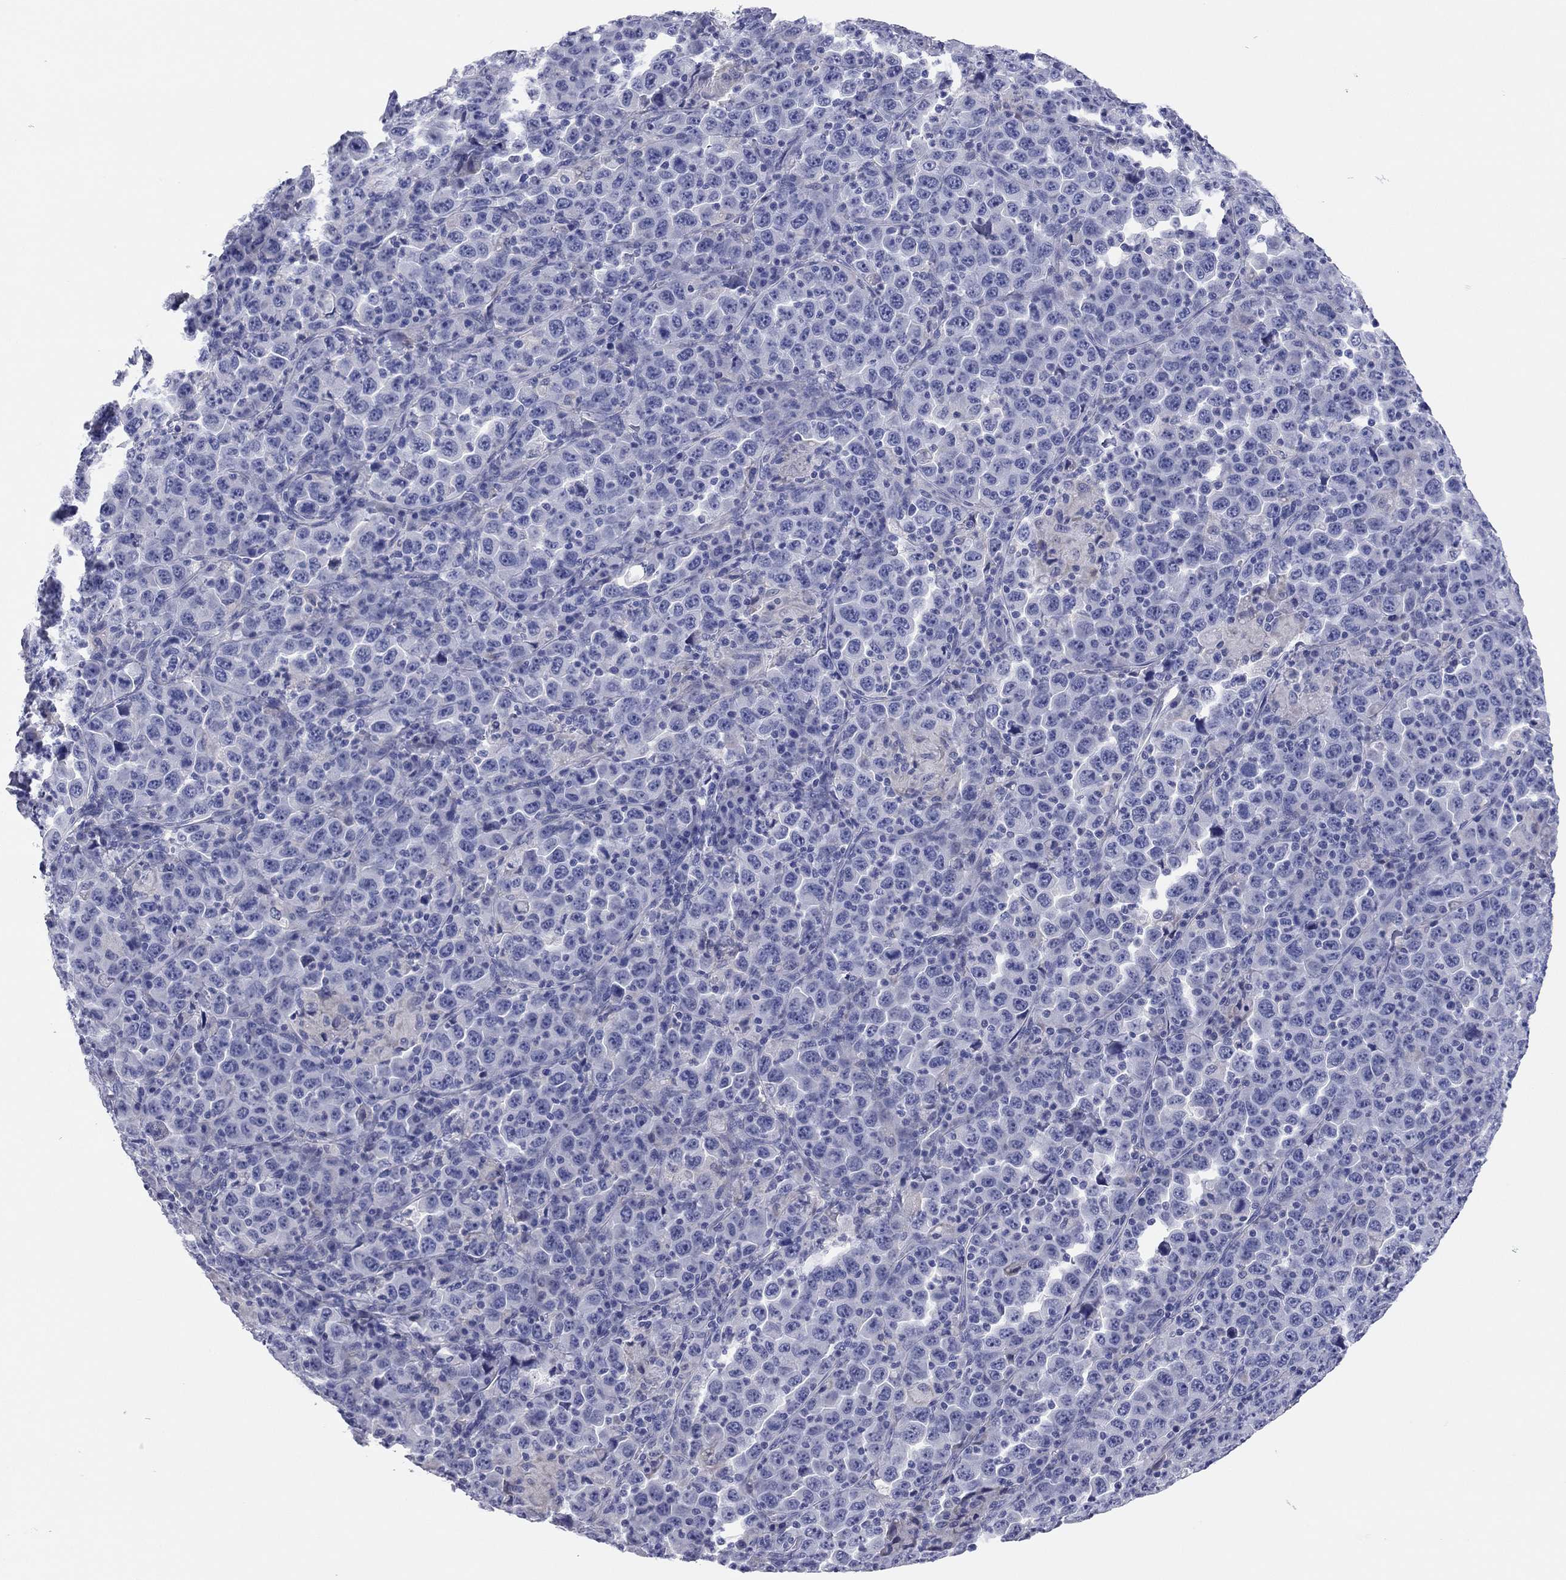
{"staining": {"intensity": "negative", "quantity": "none", "location": "none"}, "tissue": "stomach cancer", "cell_type": "Tumor cells", "image_type": "cancer", "snomed": [{"axis": "morphology", "description": "Normal tissue, NOS"}, {"axis": "morphology", "description": "Adenocarcinoma, NOS"}, {"axis": "topography", "description": "Stomach, upper"}, {"axis": "topography", "description": "Stomach"}], "caption": "Photomicrograph shows no protein staining in tumor cells of stomach adenocarcinoma tissue.", "gene": "TMEM221", "patient": {"sex": "male", "age": 59}}